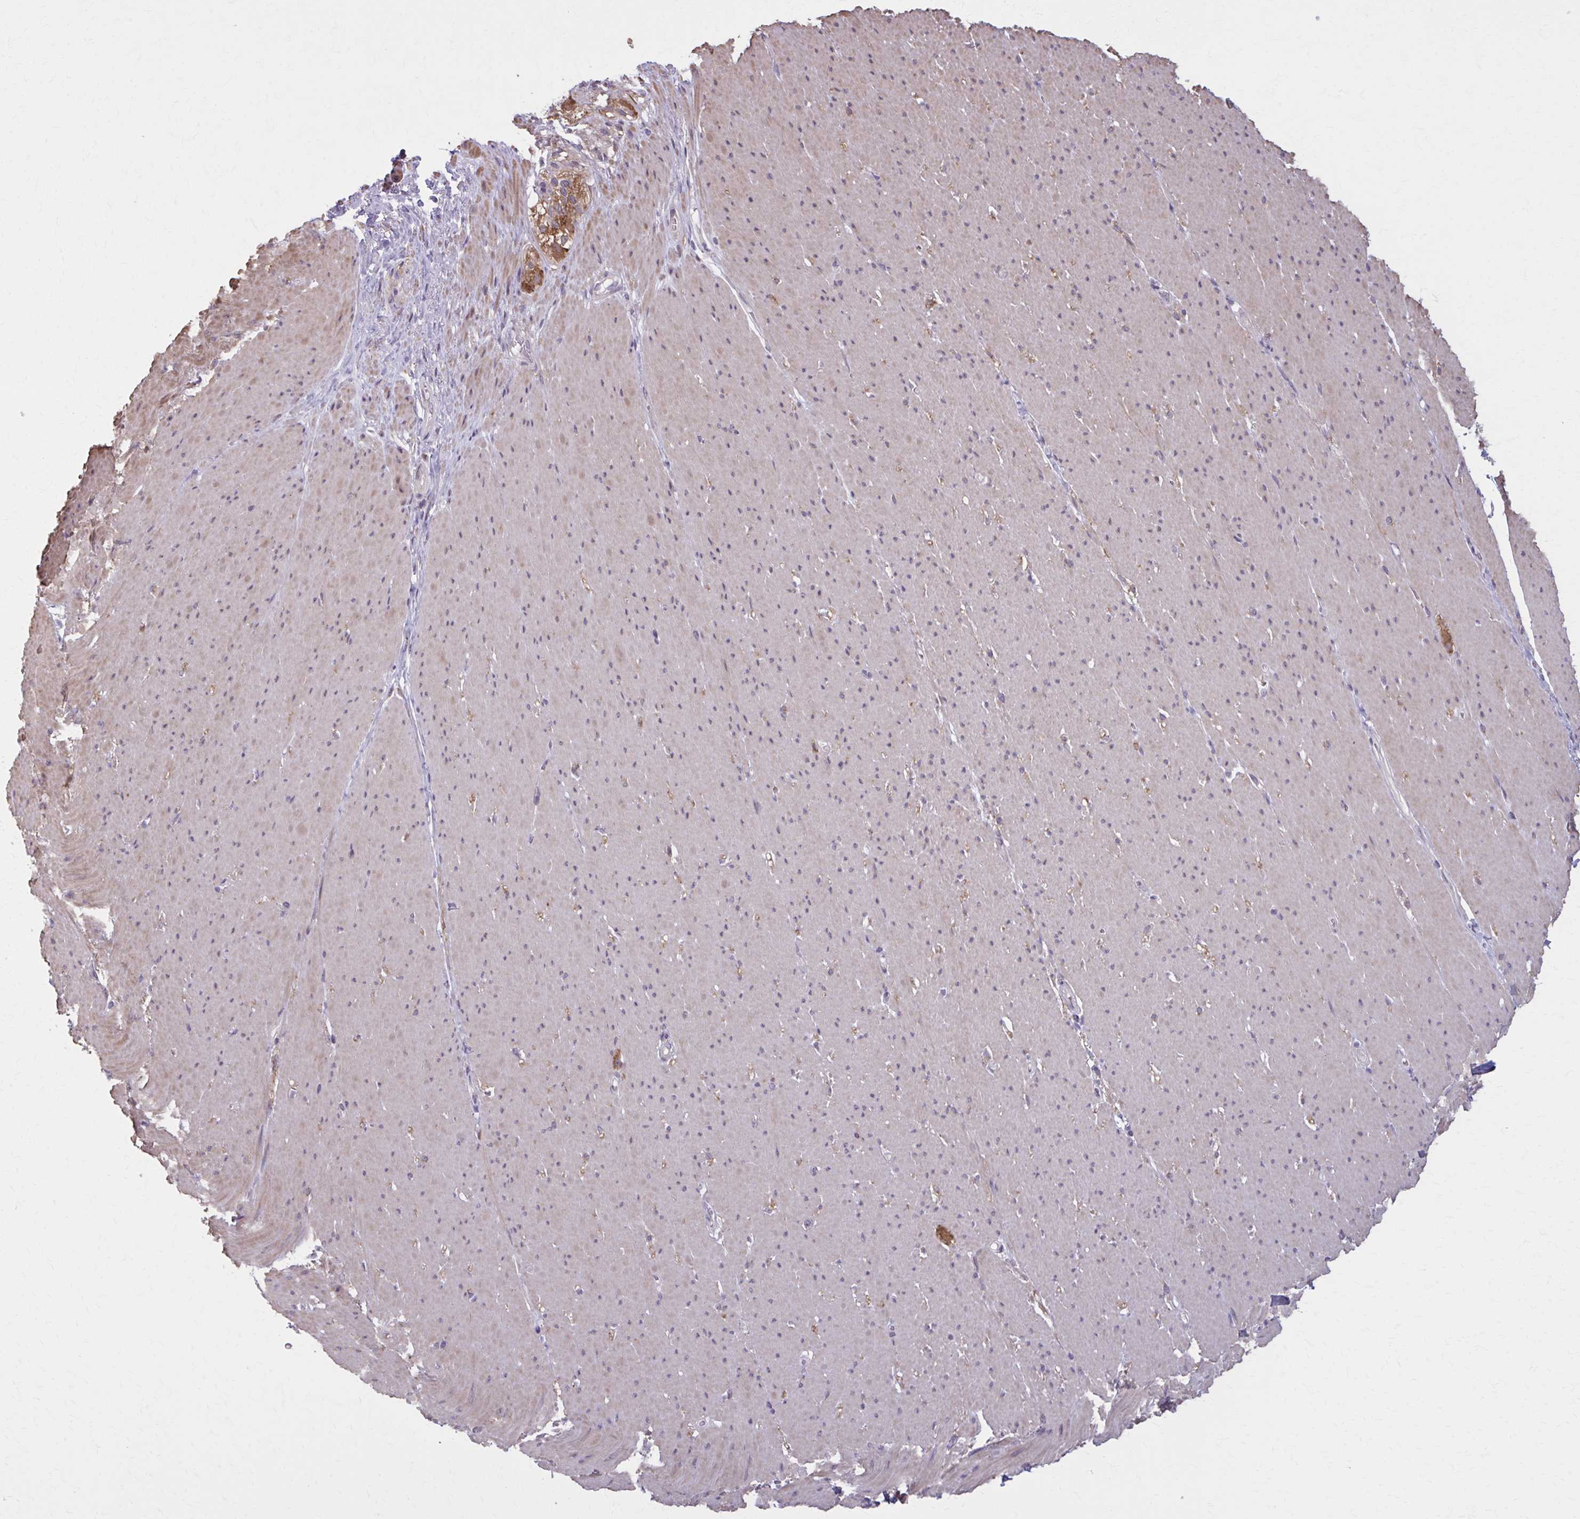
{"staining": {"intensity": "moderate", "quantity": ">75%", "location": "cytoplasmic/membranous"}, "tissue": "smooth muscle", "cell_type": "Smooth muscle cells", "image_type": "normal", "snomed": [{"axis": "morphology", "description": "Normal tissue, NOS"}, {"axis": "topography", "description": "Smooth muscle"}, {"axis": "topography", "description": "Rectum"}], "caption": "DAB (3,3'-diaminobenzidine) immunohistochemical staining of benign smooth muscle displays moderate cytoplasmic/membranous protein positivity in about >75% of smooth muscle cells.", "gene": "NUMBL", "patient": {"sex": "male", "age": 53}}